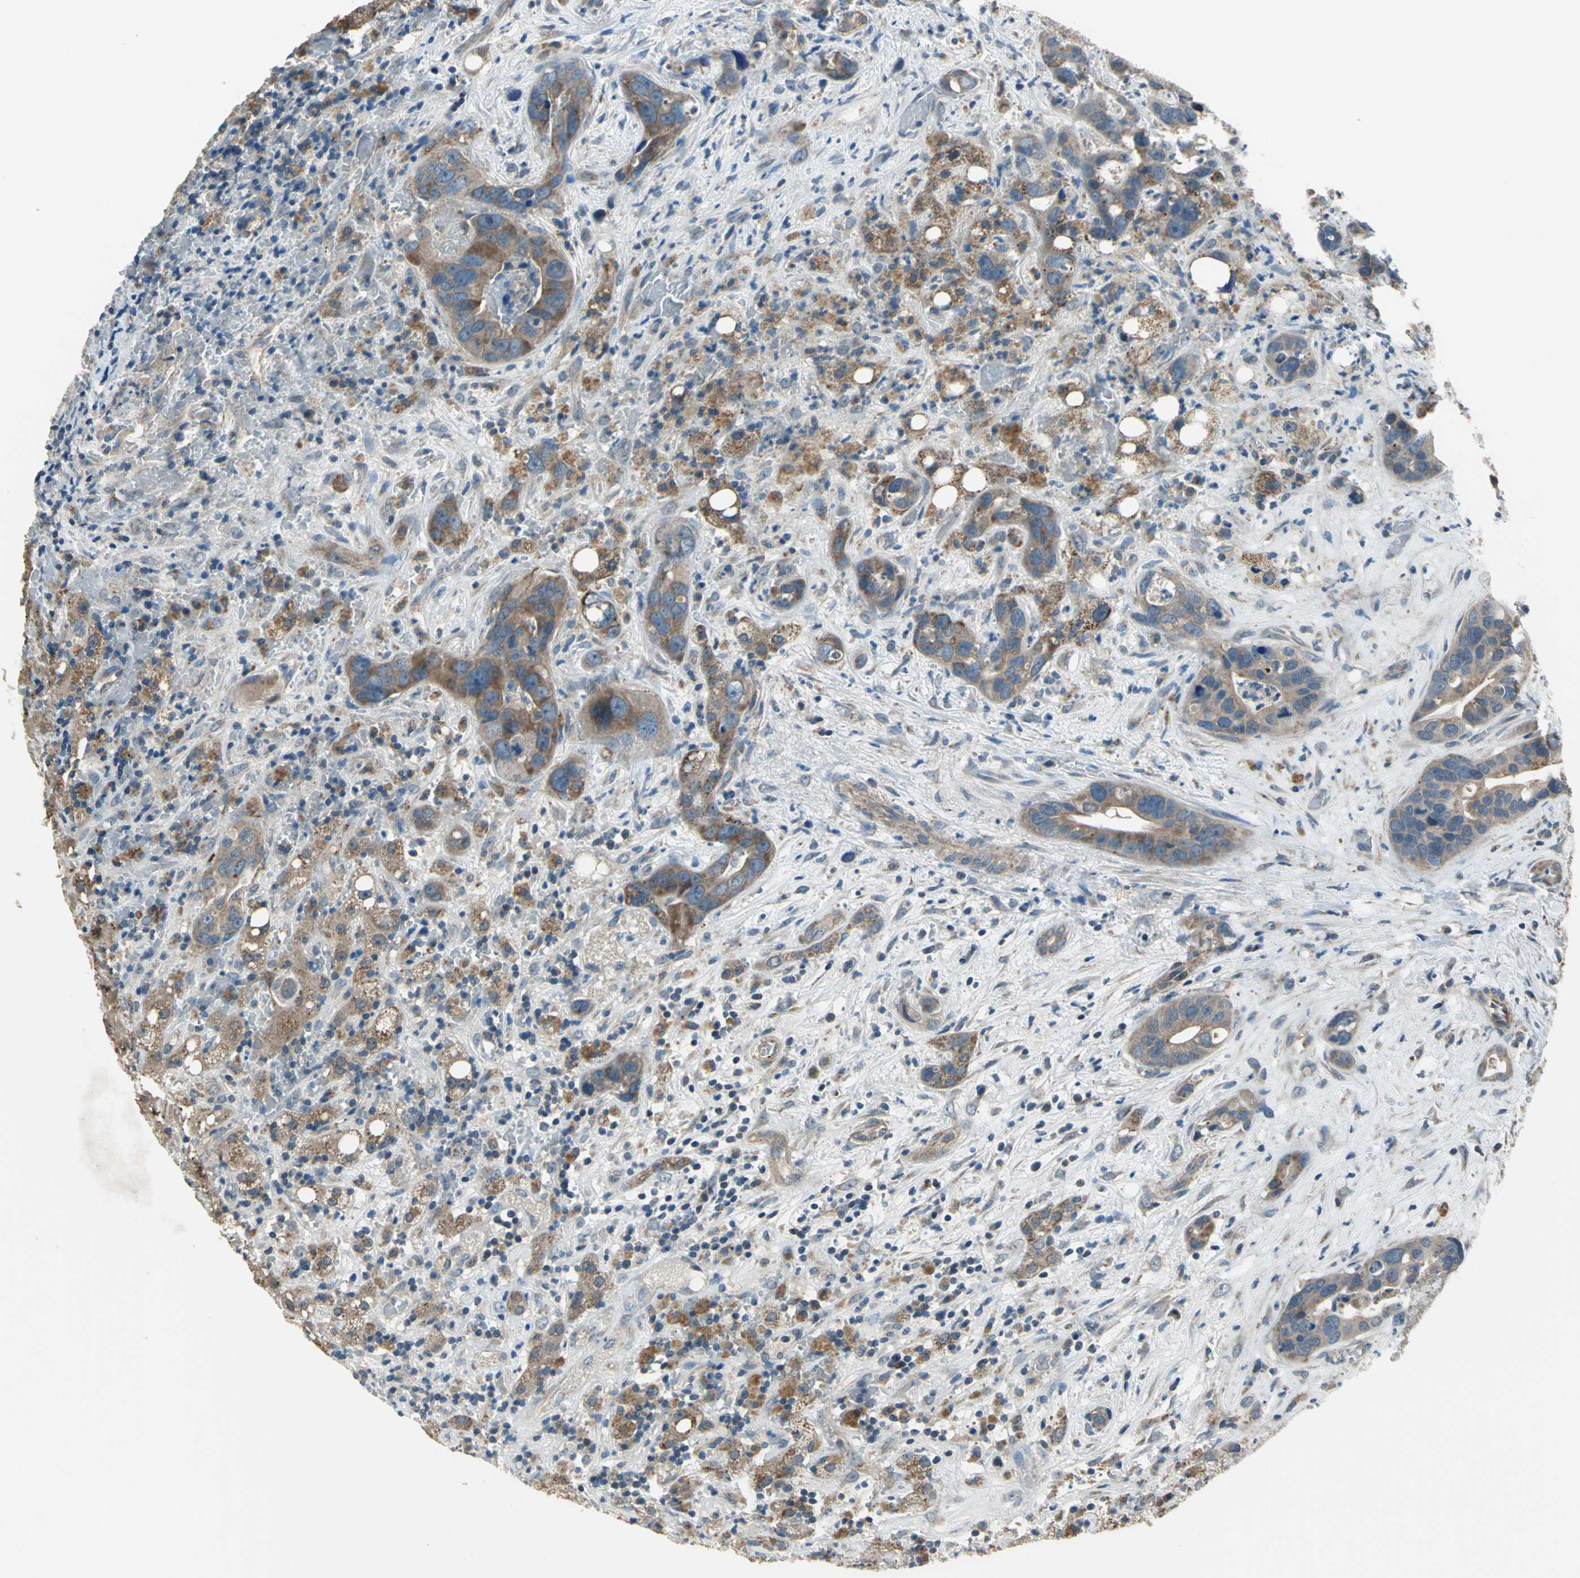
{"staining": {"intensity": "strong", "quantity": ">75%", "location": "cytoplasmic/membranous"}, "tissue": "liver cancer", "cell_type": "Tumor cells", "image_type": "cancer", "snomed": [{"axis": "morphology", "description": "Cholangiocarcinoma"}, {"axis": "topography", "description": "Liver"}], "caption": "Protein expression analysis of liver cancer (cholangiocarcinoma) exhibits strong cytoplasmic/membranous expression in approximately >75% of tumor cells.", "gene": "TRAK1", "patient": {"sex": "female", "age": 65}}